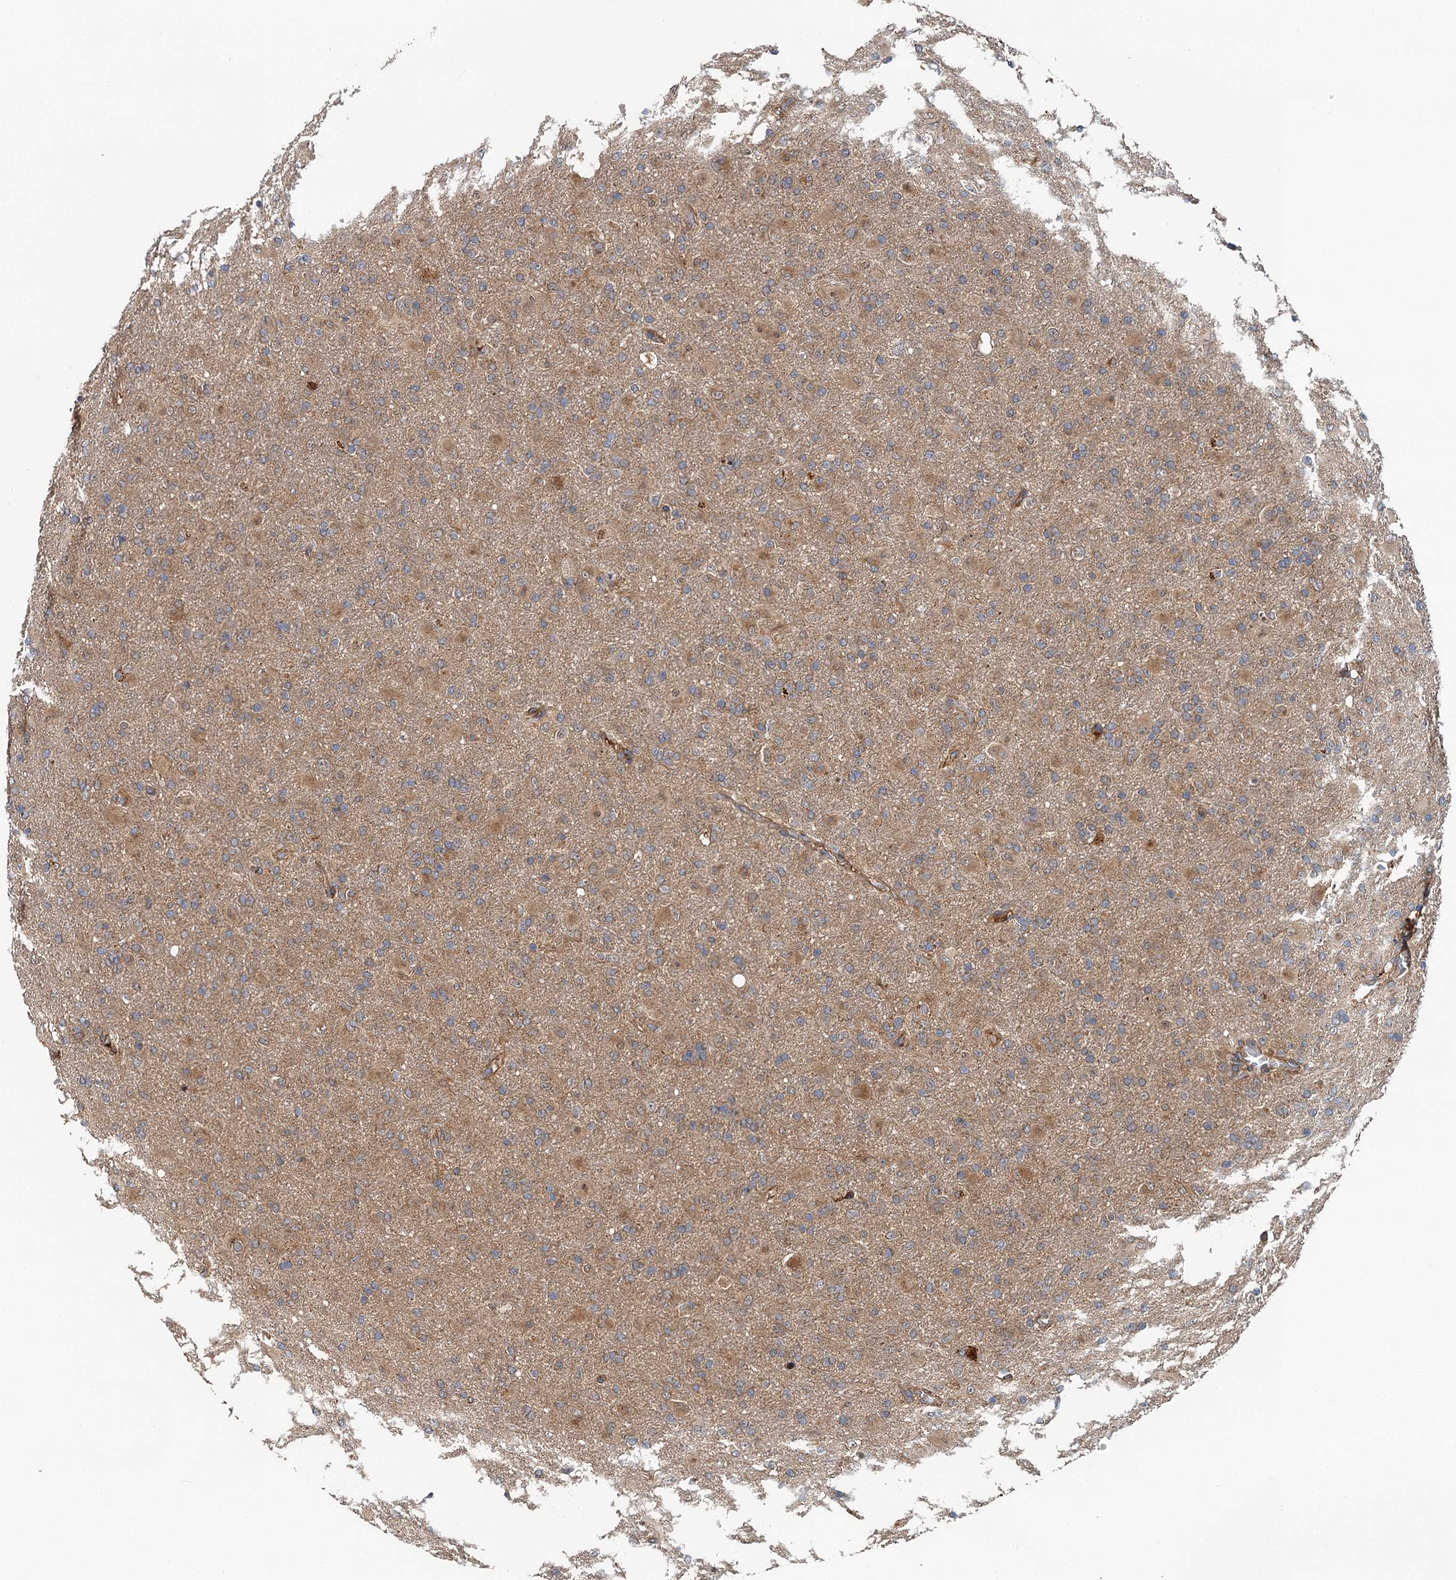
{"staining": {"intensity": "moderate", "quantity": "25%-75%", "location": "cytoplasmic/membranous"}, "tissue": "glioma", "cell_type": "Tumor cells", "image_type": "cancer", "snomed": [{"axis": "morphology", "description": "Glioma, malignant, Low grade"}, {"axis": "topography", "description": "Brain"}], "caption": "Glioma stained with a protein marker shows moderate staining in tumor cells.", "gene": "LRRK2", "patient": {"sex": "male", "age": 65}}